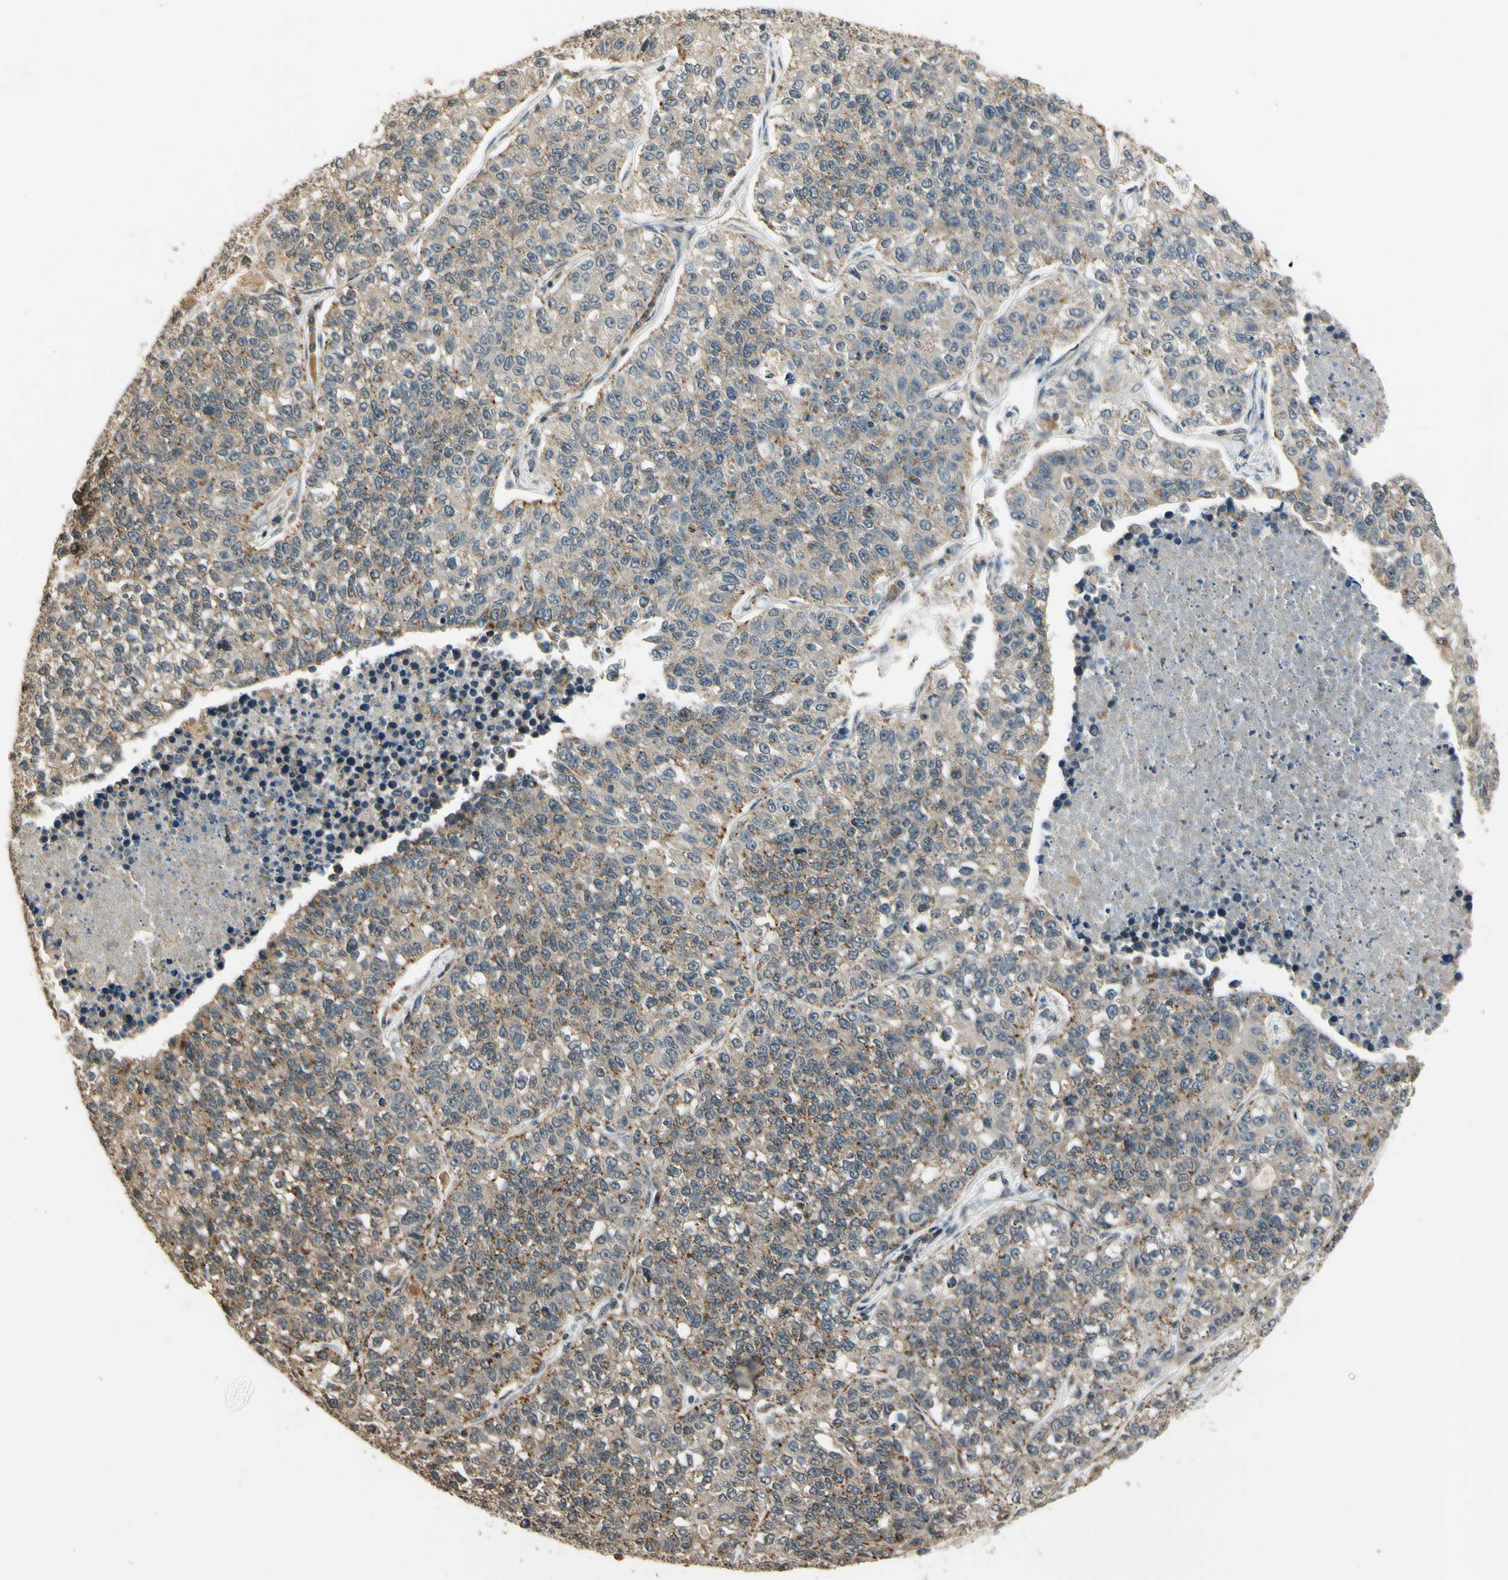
{"staining": {"intensity": "moderate", "quantity": "<25%", "location": "cytoplasmic/membranous"}, "tissue": "lung cancer", "cell_type": "Tumor cells", "image_type": "cancer", "snomed": [{"axis": "morphology", "description": "Adenocarcinoma, NOS"}, {"axis": "topography", "description": "Lung"}], "caption": "A brown stain labels moderate cytoplasmic/membranous staining of a protein in human adenocarcinoma (lung) tumor cells.", "gene": "LAMTOR1", "patient": {"sex": "male", "age": 49}}